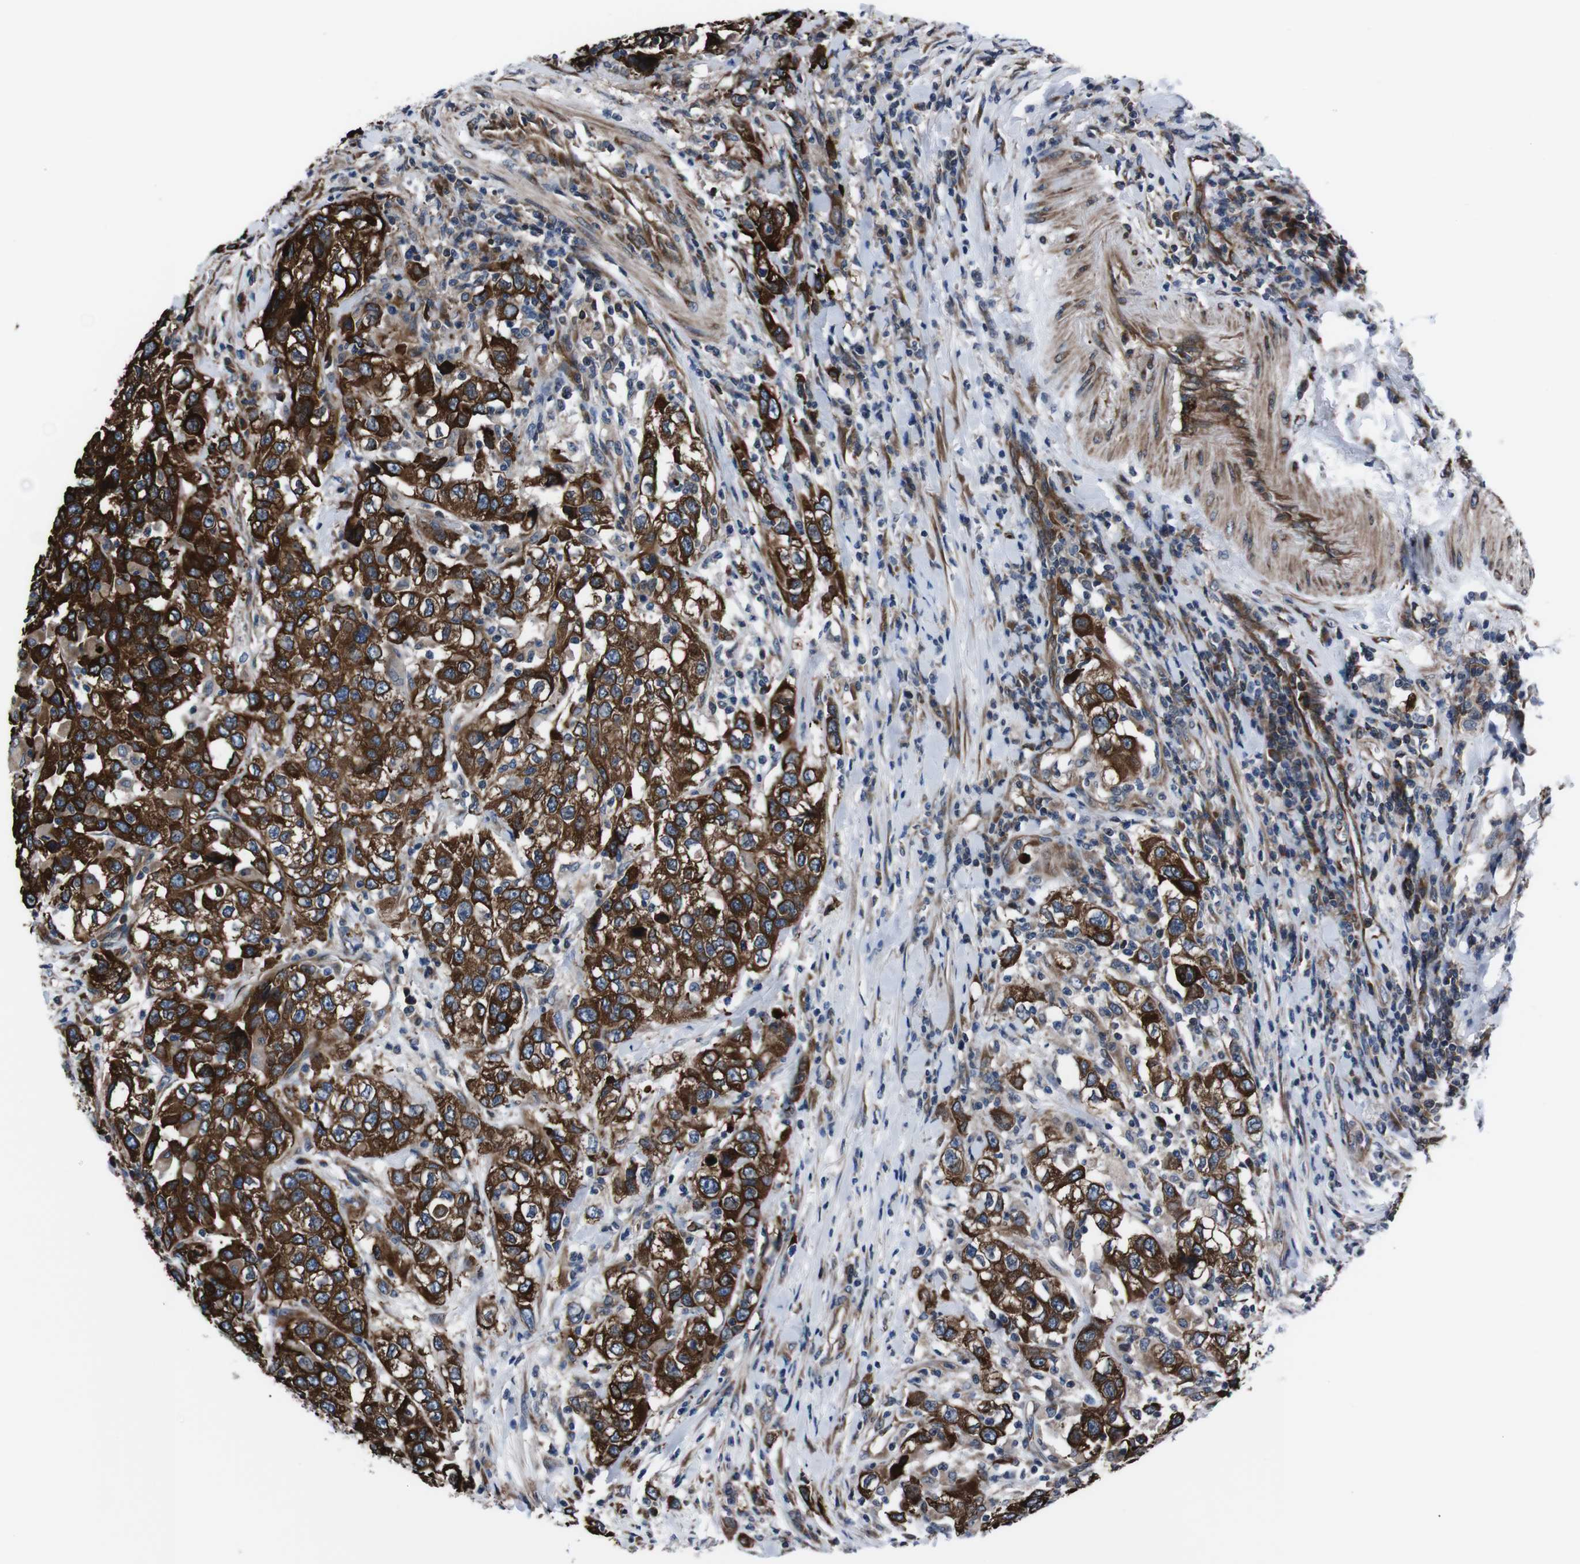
{"staining": {"intensity": "strong", "quantity": ">75%", "location": "cytoplasmic/membranous"}, "tissue": "urothelial cancer", "cell_type": "Tumor cells", "image_type": "cancer", "snomed": [{"axis": "morphology", "description": "Urothelial carcinoma, High grade"}, {"axis": "topography", "description": "Urinary bladder"}], "caption": "This micrograph demonstrates IHC staining of human urothelial cancer, with high strong cytoplasmic/membranous positivity in about >75% of tumor cells.", "gene": "EIF4A2", "patient": {"sex": "female", "age": 80}}